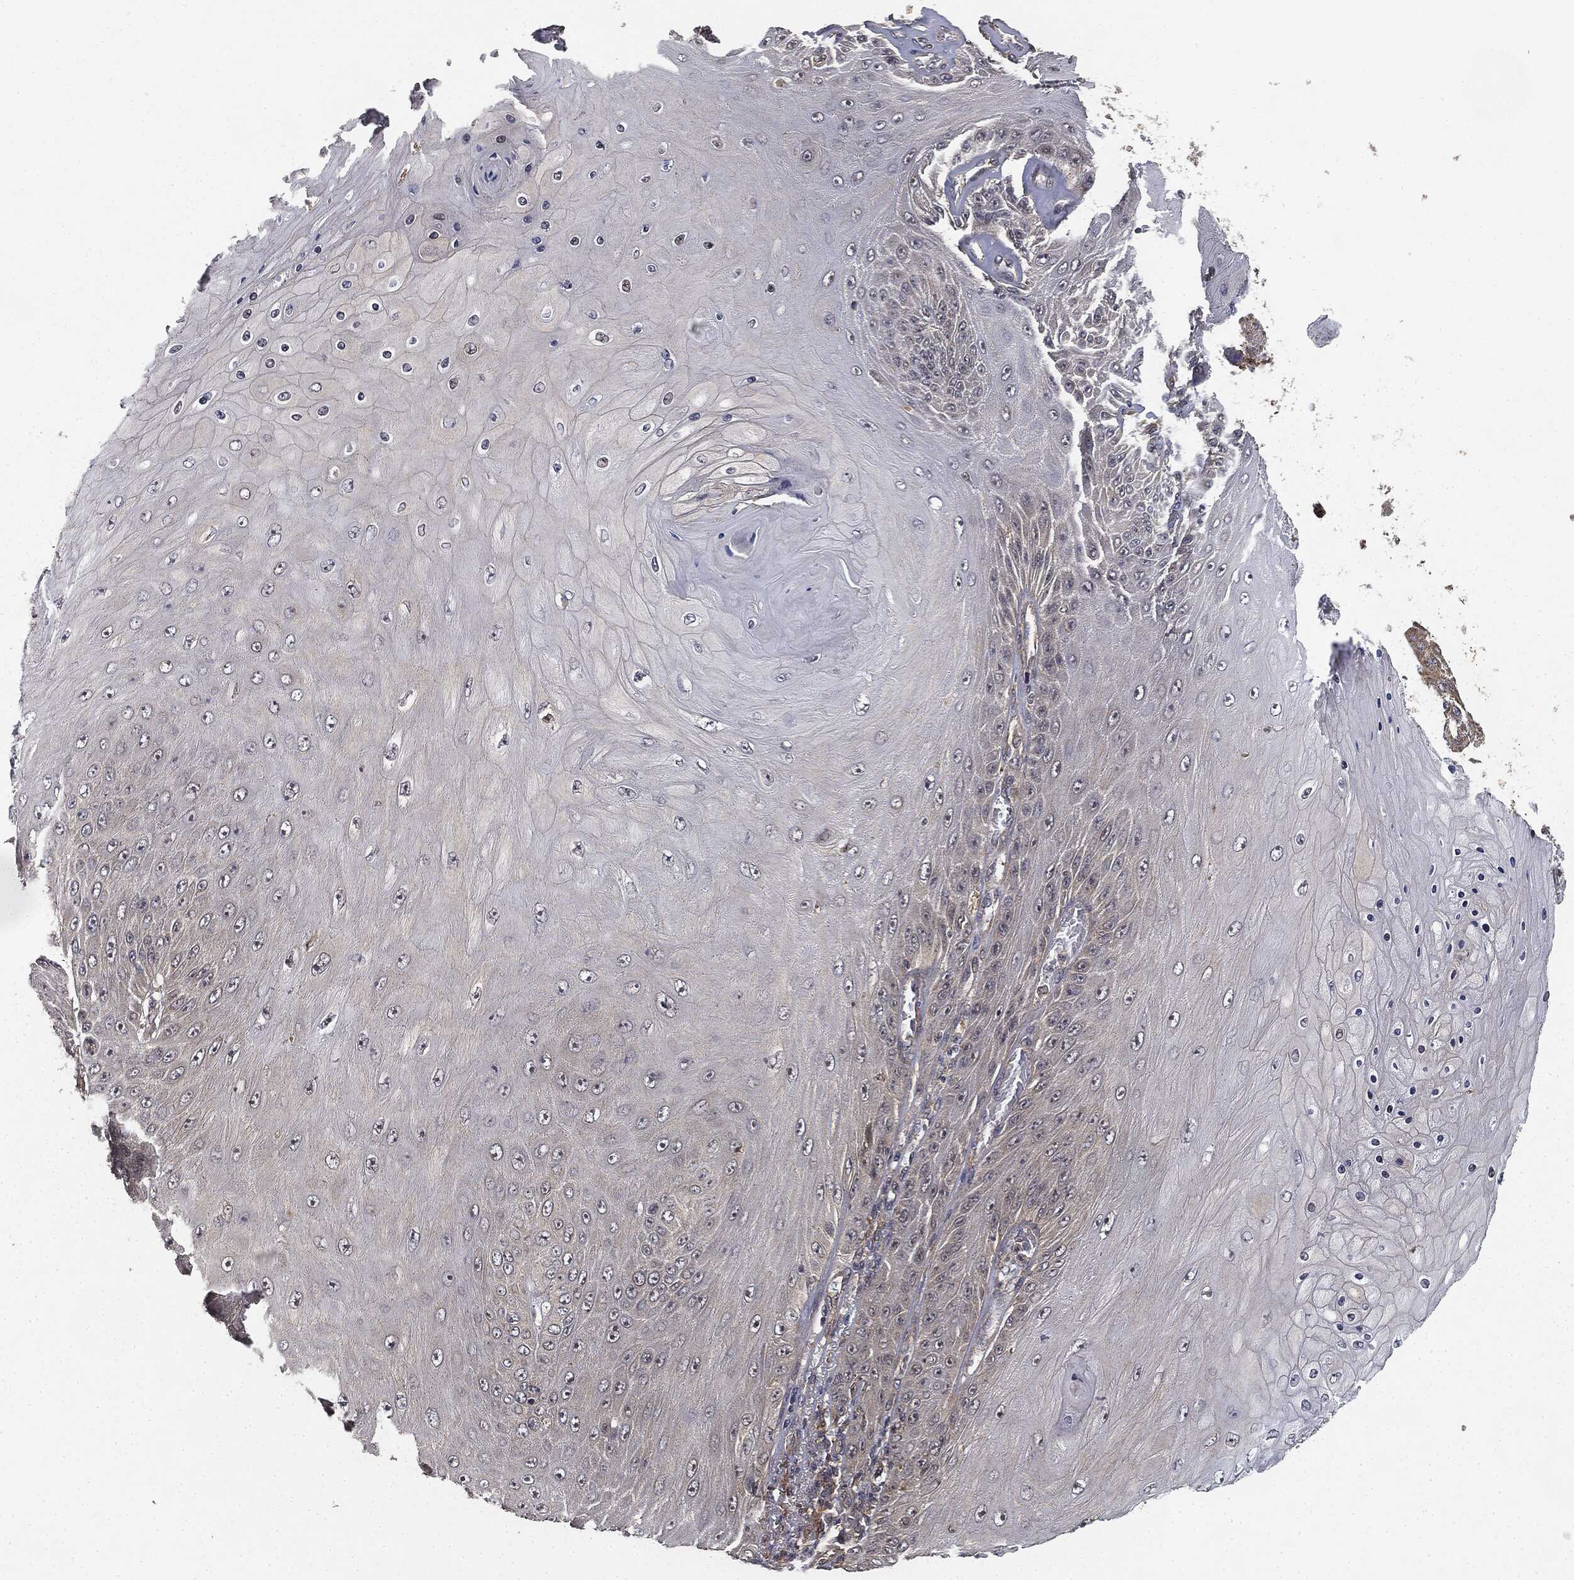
{"staining": {"intensity": "weak", "quantity": "<25%", "location": "cytoplasmic/membranous"}, "tissue": "skin cancer", "cell_type": "Tumor cells", "image_type": "cancer", "snomed": [{"axis": "morphology", "description": "Squamous cell carcinoma, NOS"}, {"axis": "topography", "description": "Skin"}], "caption": "Immunohistochemistry (IHC) micrograph of neoplastic tissue: skin cancer stained with DAB (3,3'-diaminobenzidine) exhibits no significant protein expression in tumor cells.", "gene": "MIER2", "patient": {"sex": "male", "age": 62}}